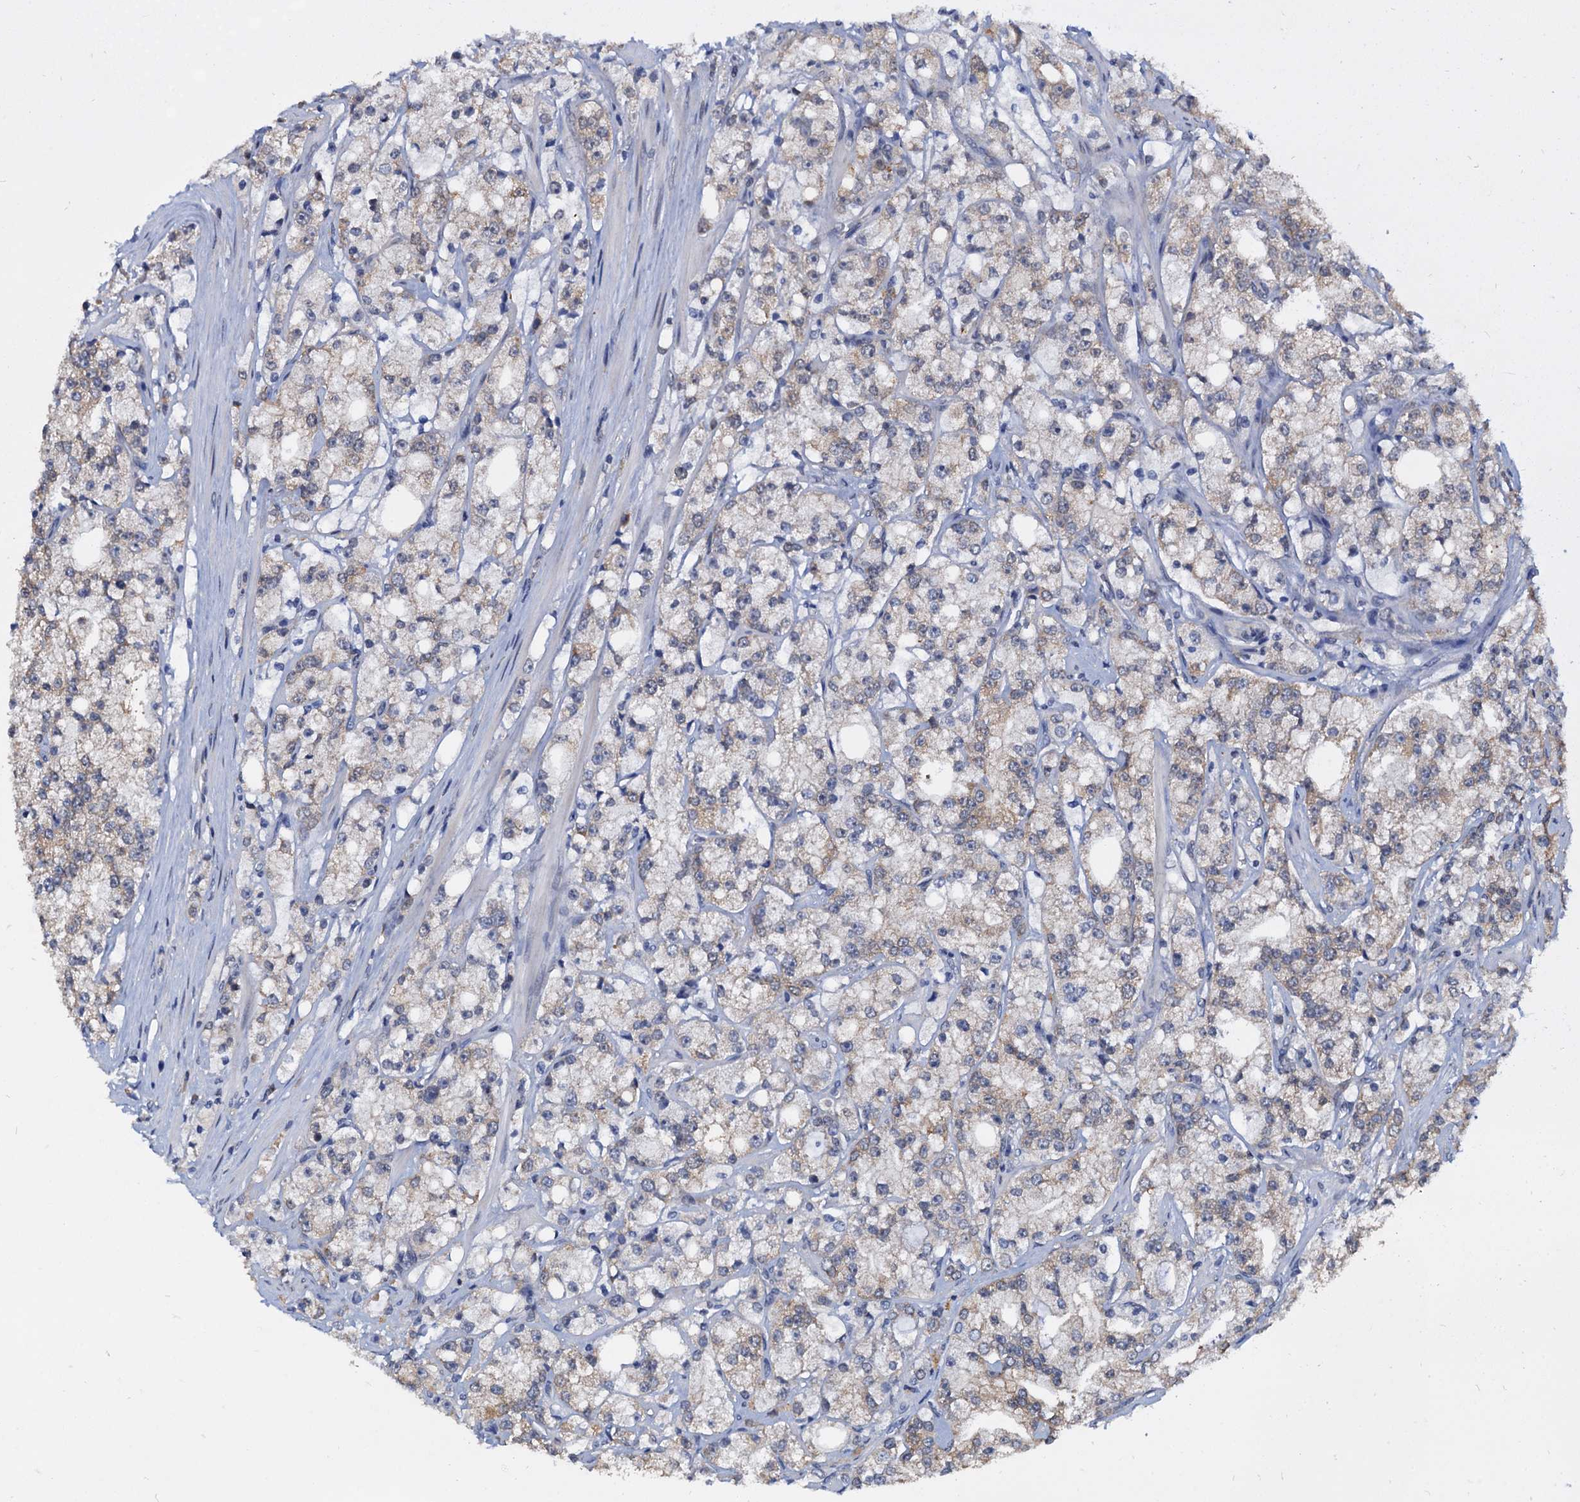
{"staining": {"intensity": "moderate", "quantity": "<25%", "location": "cytoplasmic/membranous"}, "tissue": "prostate cancer", "cell_type": "Tumor cells", "image_type": "cancer", "snomed": [{"axis": "morphology", "description": "Adenocarcinoma, High grade"}, {"axis": "topography", "description": "Prostate"}], "caption": "Moderate cytoplasmic/membranous staining for a protein is present in approximately <25% of tumor cells of prostate cancer (high-grade adenocarcinoma) using IHC.", "gene": "PTGES3", "patient": {"sex": "male", "age": 64}}